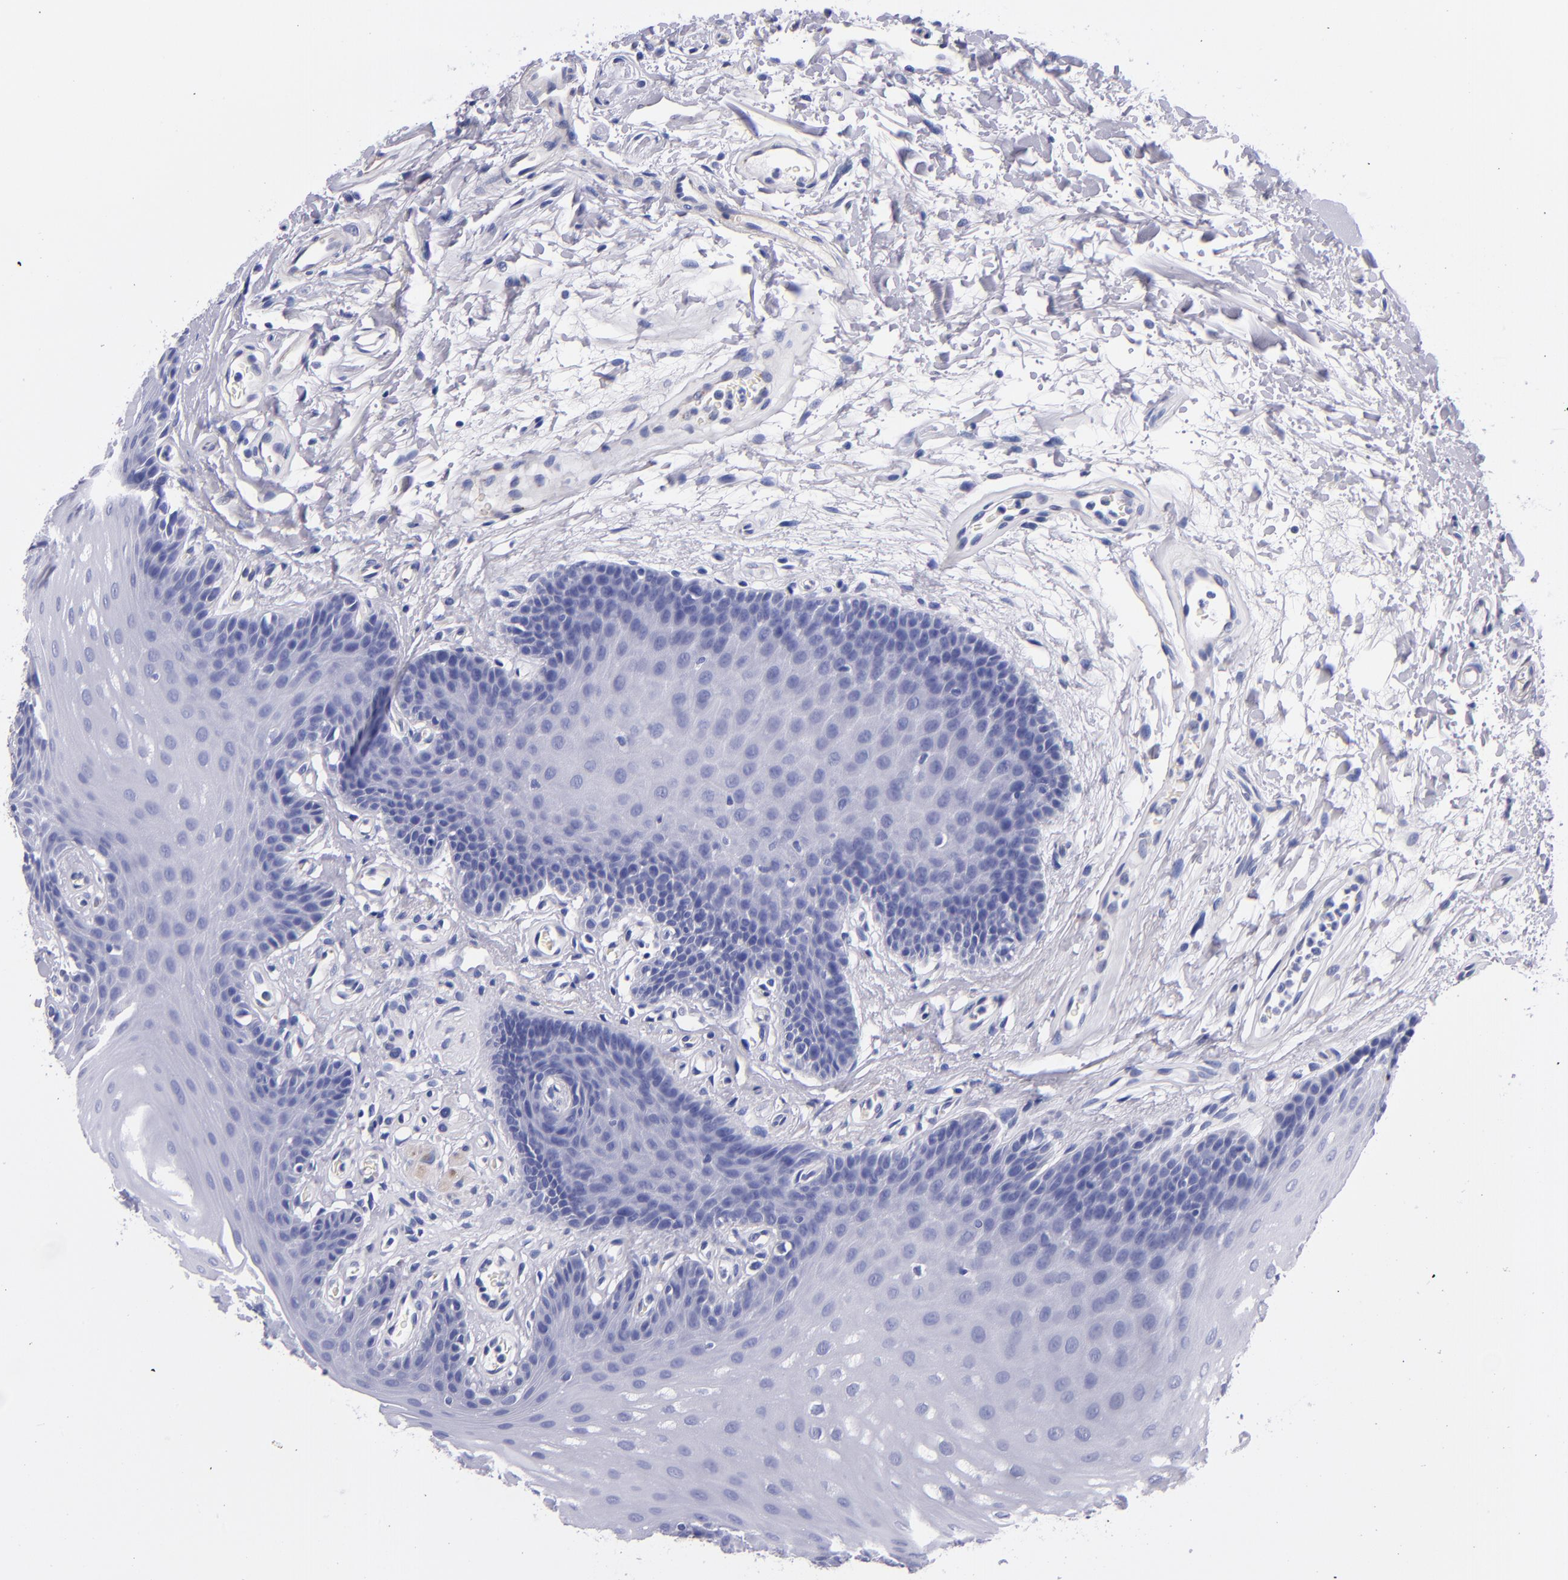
{"staining": {"intensity": "negative", "quantity": "none", "location": "none"}, "tissue": "oral mucosa", "cell_type": "Squamous epithelial cells", "image_type": "normal", "snomed": [{"axis": "morphology", "description": "Normal tissue, NOS"}, {"axis": "topography", "description": "Oral tissue"}], "caption": "Immunohistochemistry (IHC) micrograph of benign oral mucosa: human oral mucosa stained with DAB (3,3'-diaminobenzidine) reveals no significant protein positivity in squamous epithelial cells.", "gene": "NOS3", "patient": {"sex": "male", "age": 62}}